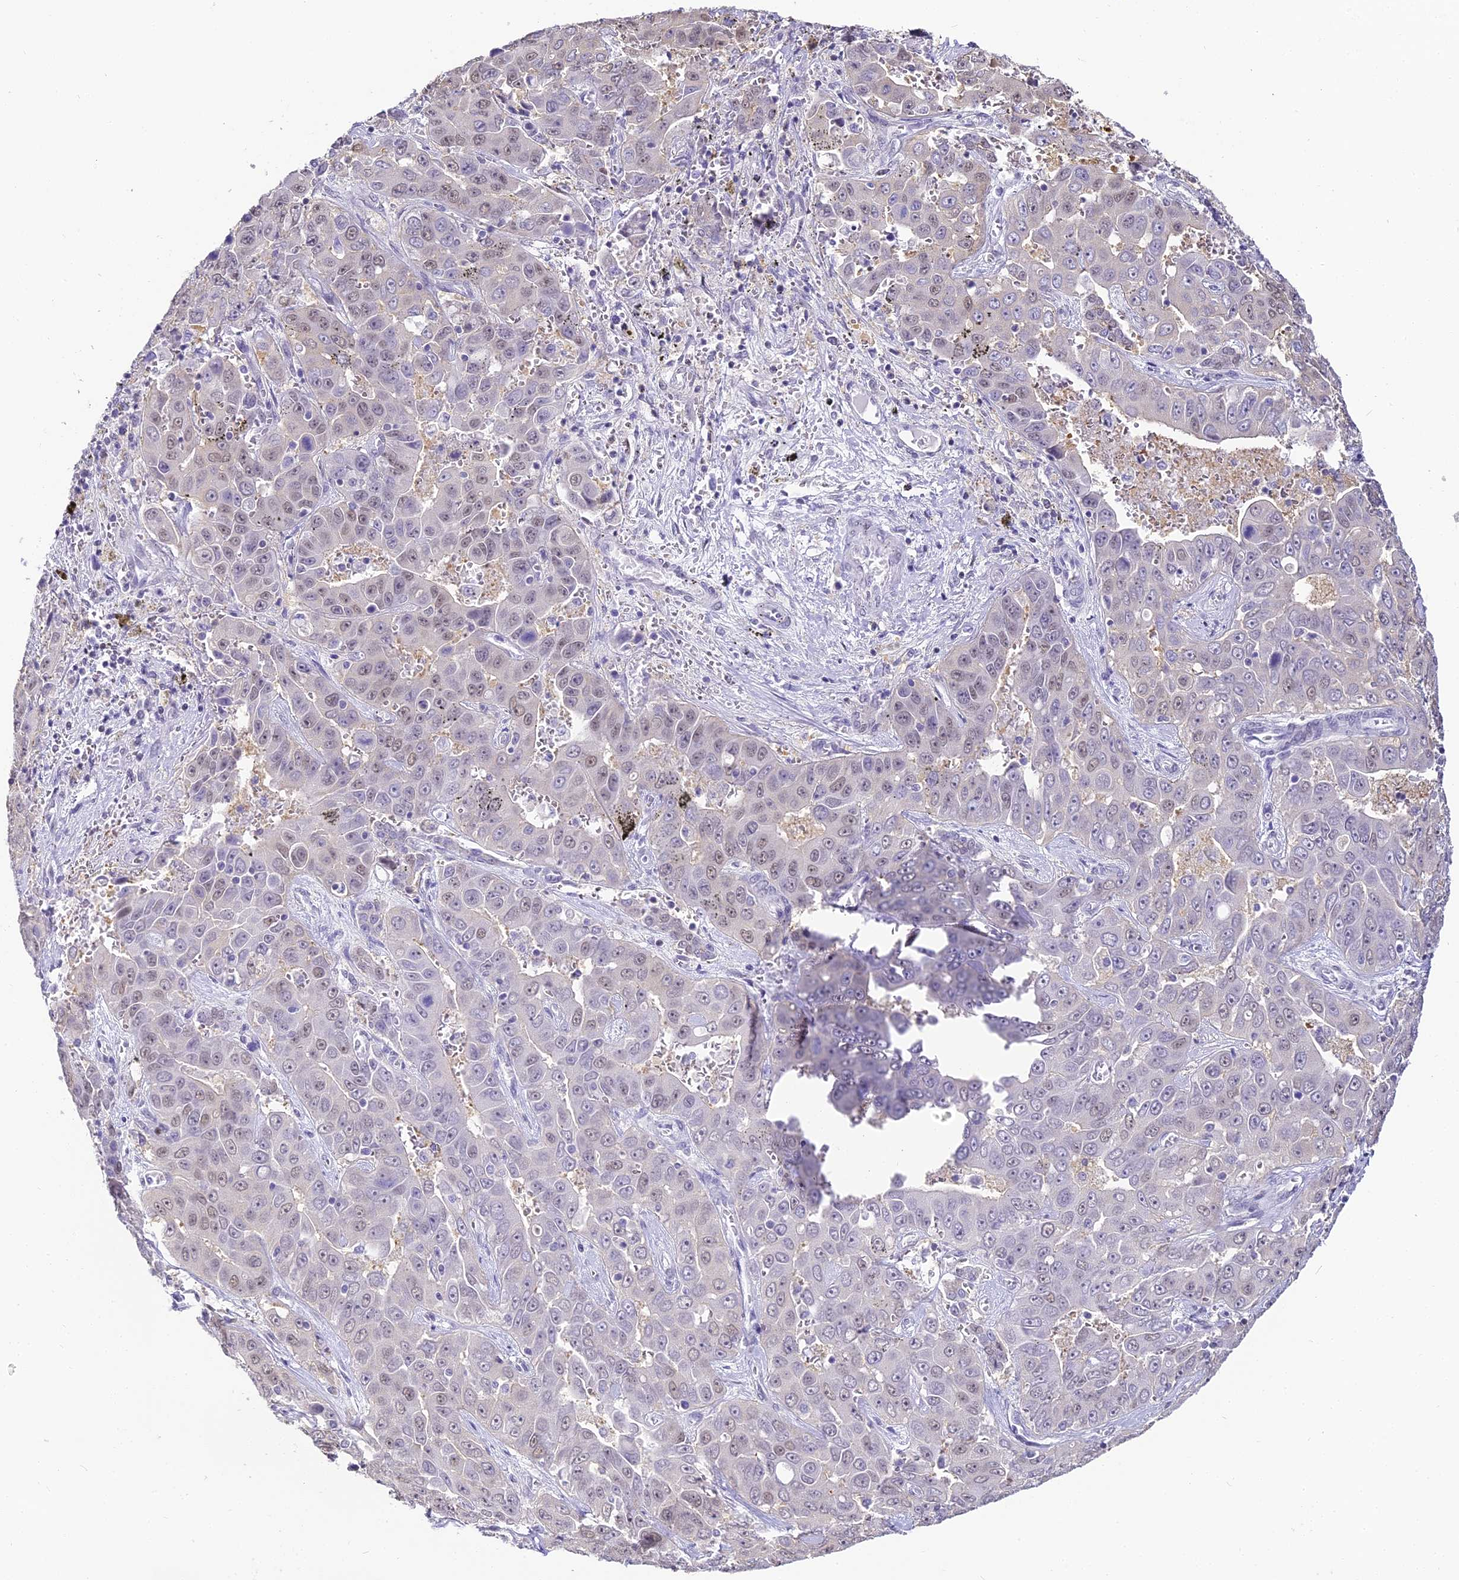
{"staining": {"intensity": "weak", "quantity": "<25%", "location": "nuclear"}, "tissue": "liver cancer", "cell_type": "Tumor cells", "image_type": "cancer", "snomed": [{"axis": "morphology", "description": "Cholangiocarcinoma"}, {"axis": "topography", "description": "Liver"}], "caption": "This is a histopathology image of immunohistochemistry staining of liver cholangiocarcinoma, which shows no positivity in tumor cells.", "gene": "ABHD14A-ACY1", "patient": {"sex": "female", "age": 52}}